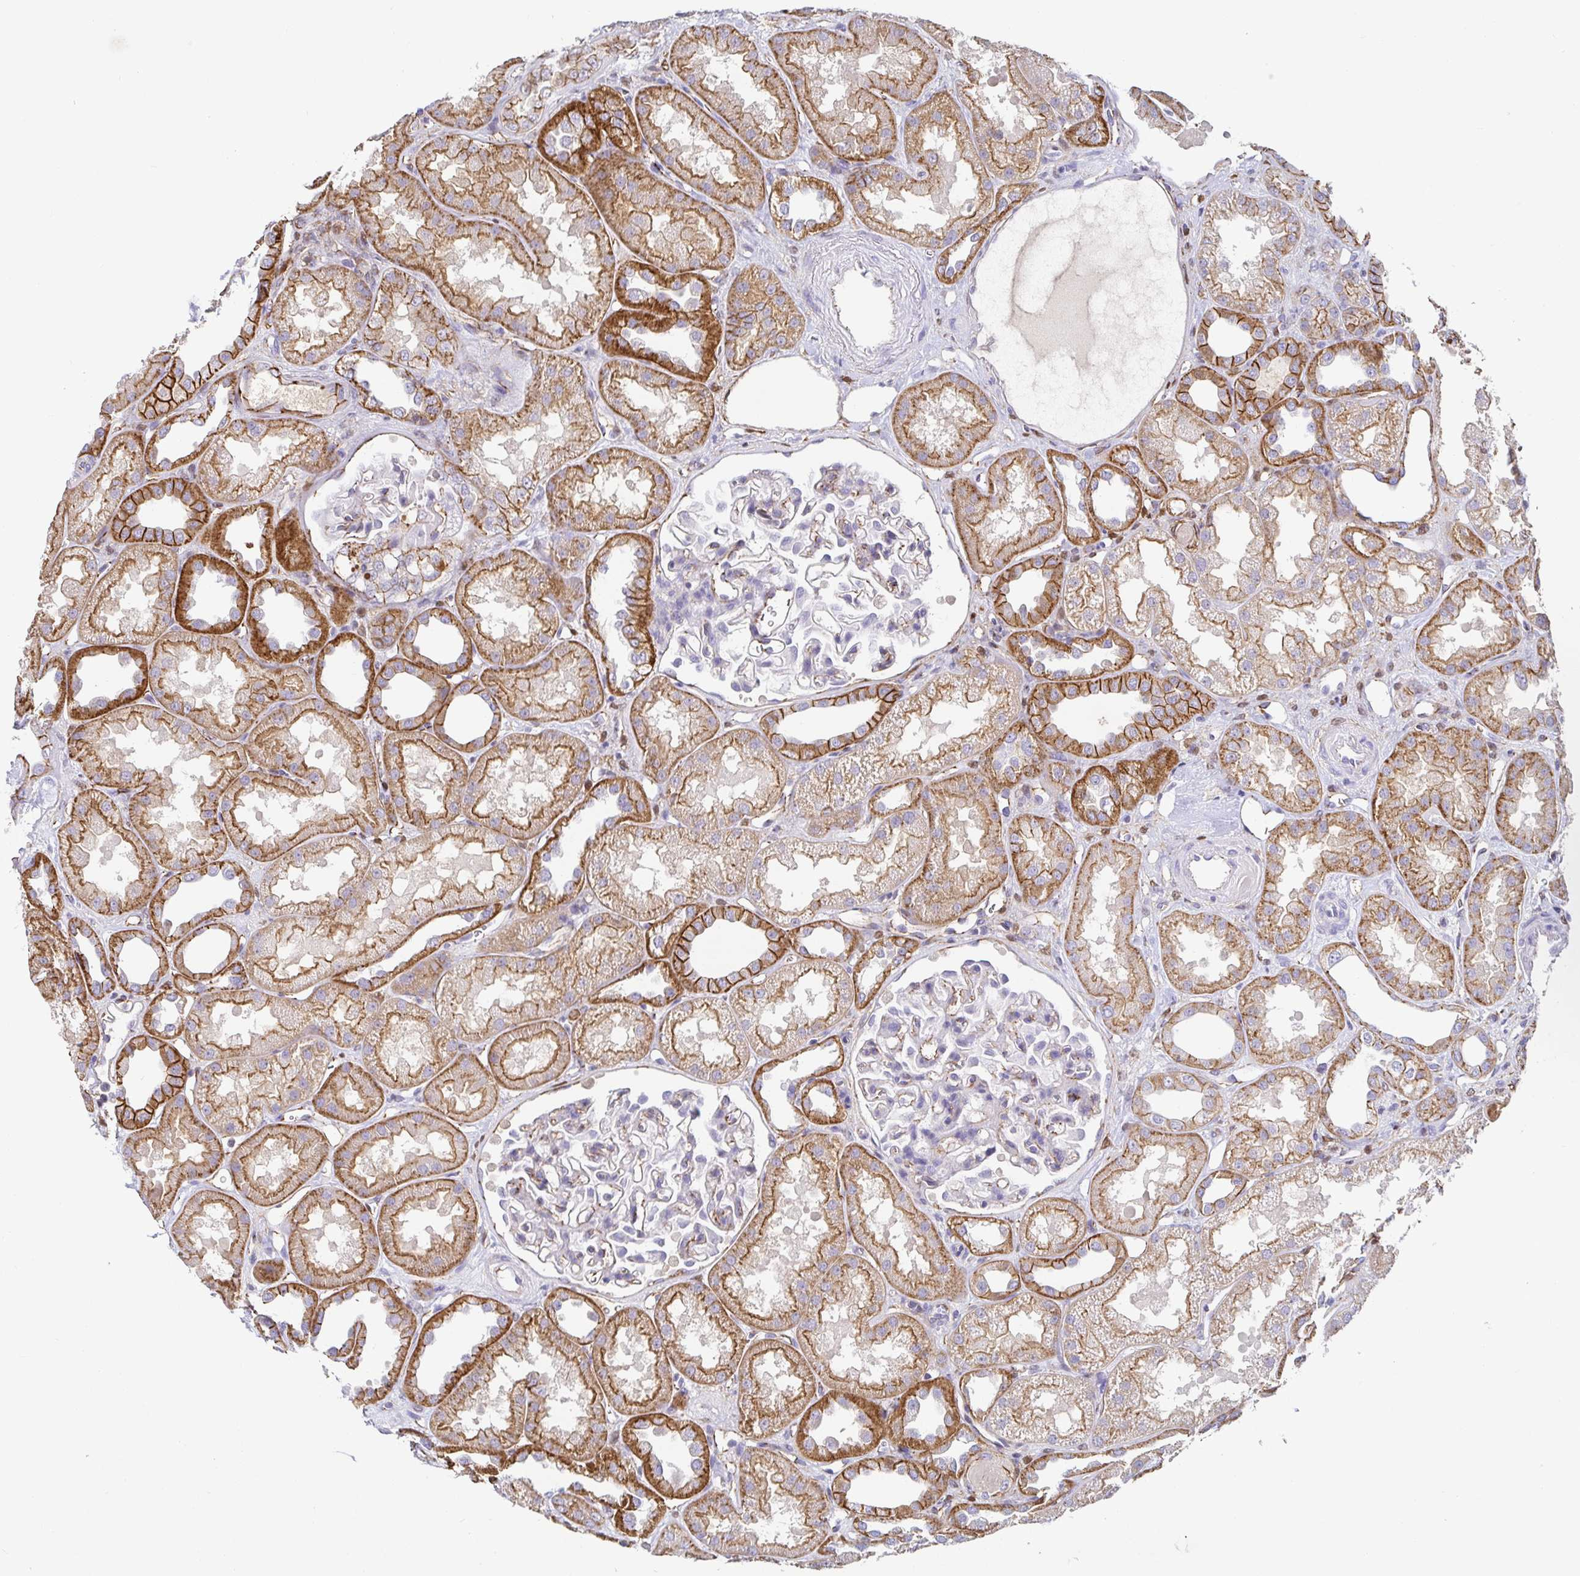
{"staining": {"intensity": "weak", "quantity": "<25%", "location": "cytoplasmic/membranous"}, "tissue": "kidney", "cell_type": "Cells in glomeruli", "image_type": "normal", "snomed": [{"axis": "morphology", "description": "Normal tissue, NOS"}, {"axis": "topography", "description": "Kidney"}], "caption": "This micrograph is of unremarkable kidney stained with IHC to label a protein in brown with the nuclei are counter-stained blue. There is no positivity in cells in glomeruli.", "gene": "PIWIL3", "patient": {"sex": "male", "age": 61}}